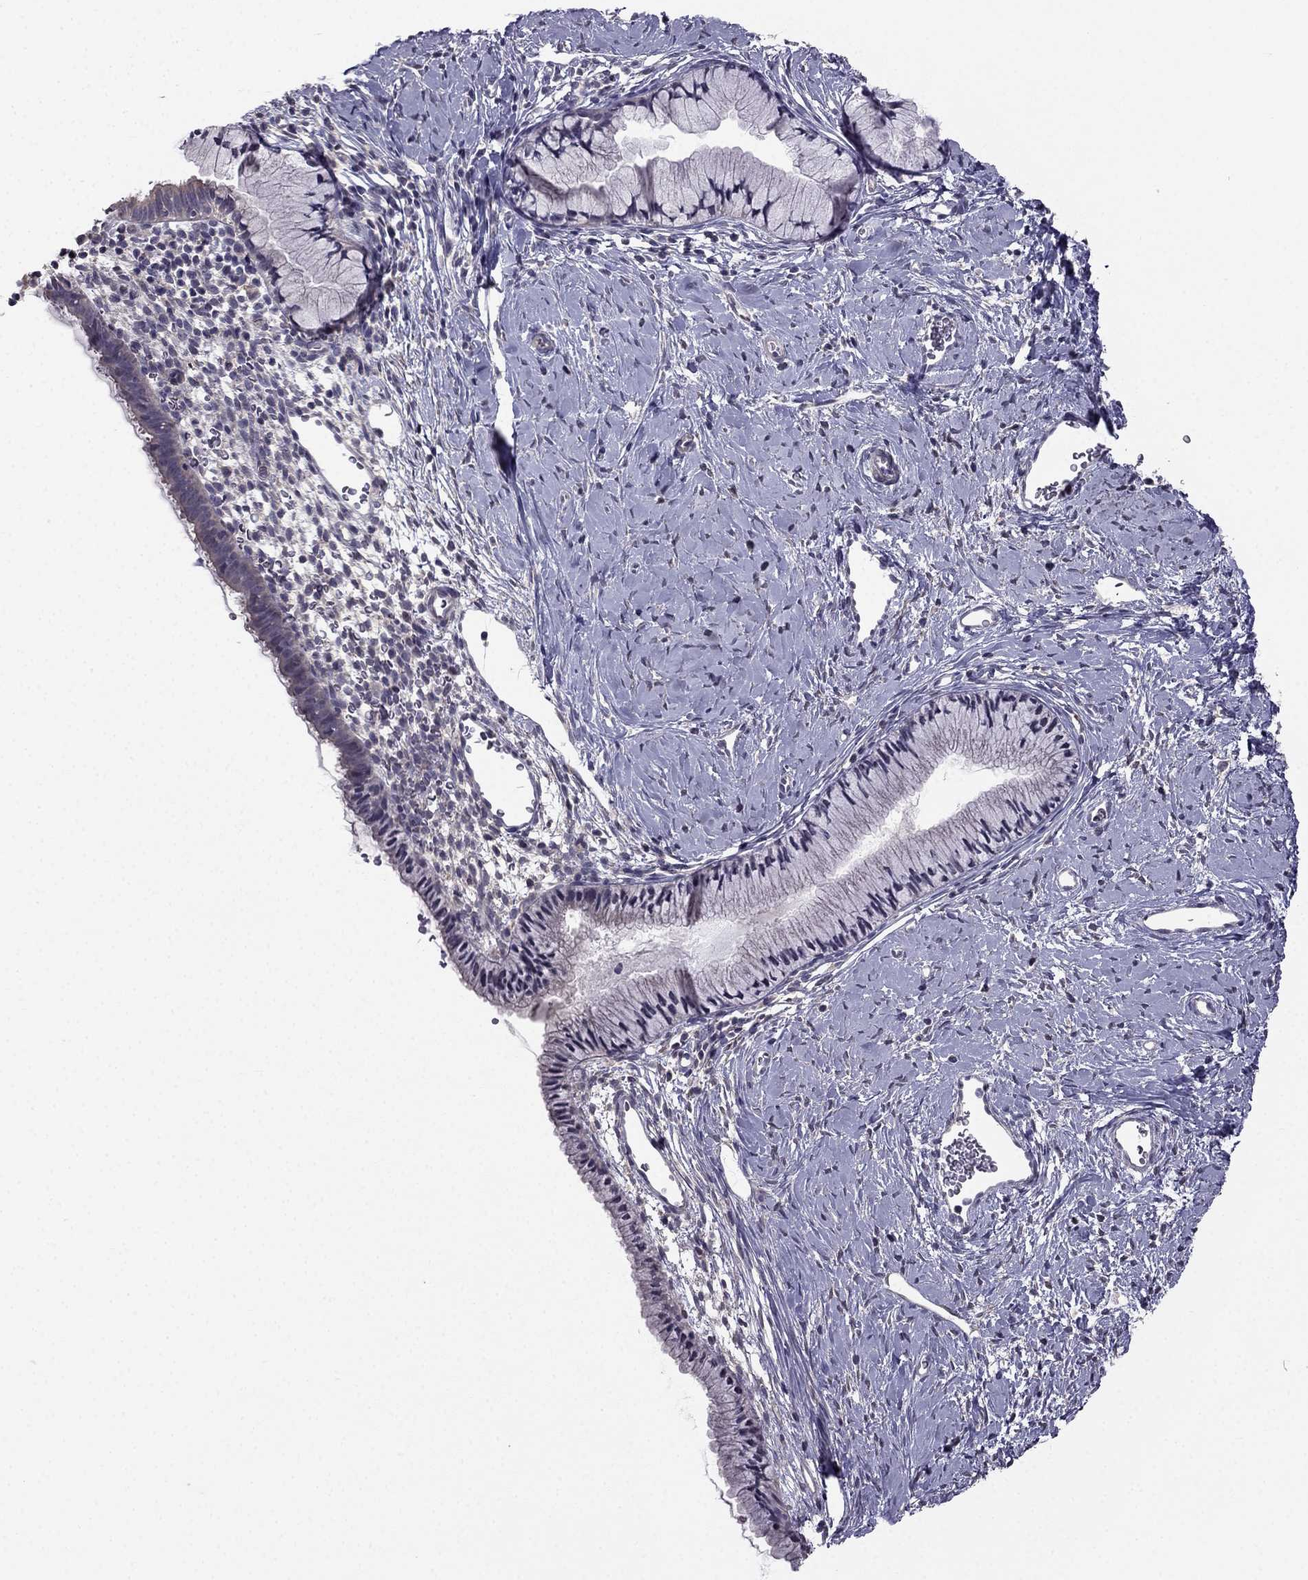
{"staining": {"intensity": "negative", "quantity": "none", "location": "none"}, "tissue": "cervix", "cell_type": "Glandular cells", "image_type": "normal", "snomed": [{"axis": "morphology", "description": "Normal tissue, NOS"}, {"axis": "topography", "description": "Cervix"}], "caption": "Micrograph shows no significant protein staining in glandular cells of normal cervix. Brightfield microscopy of immunohistochemistry stained with DAB (3,3'-diaminobenzidine) (brown) and hematoxylin (blue), captured at high magnification.", "gene": "HSFX1", "patient": {"sex": "female", "age": 40}}